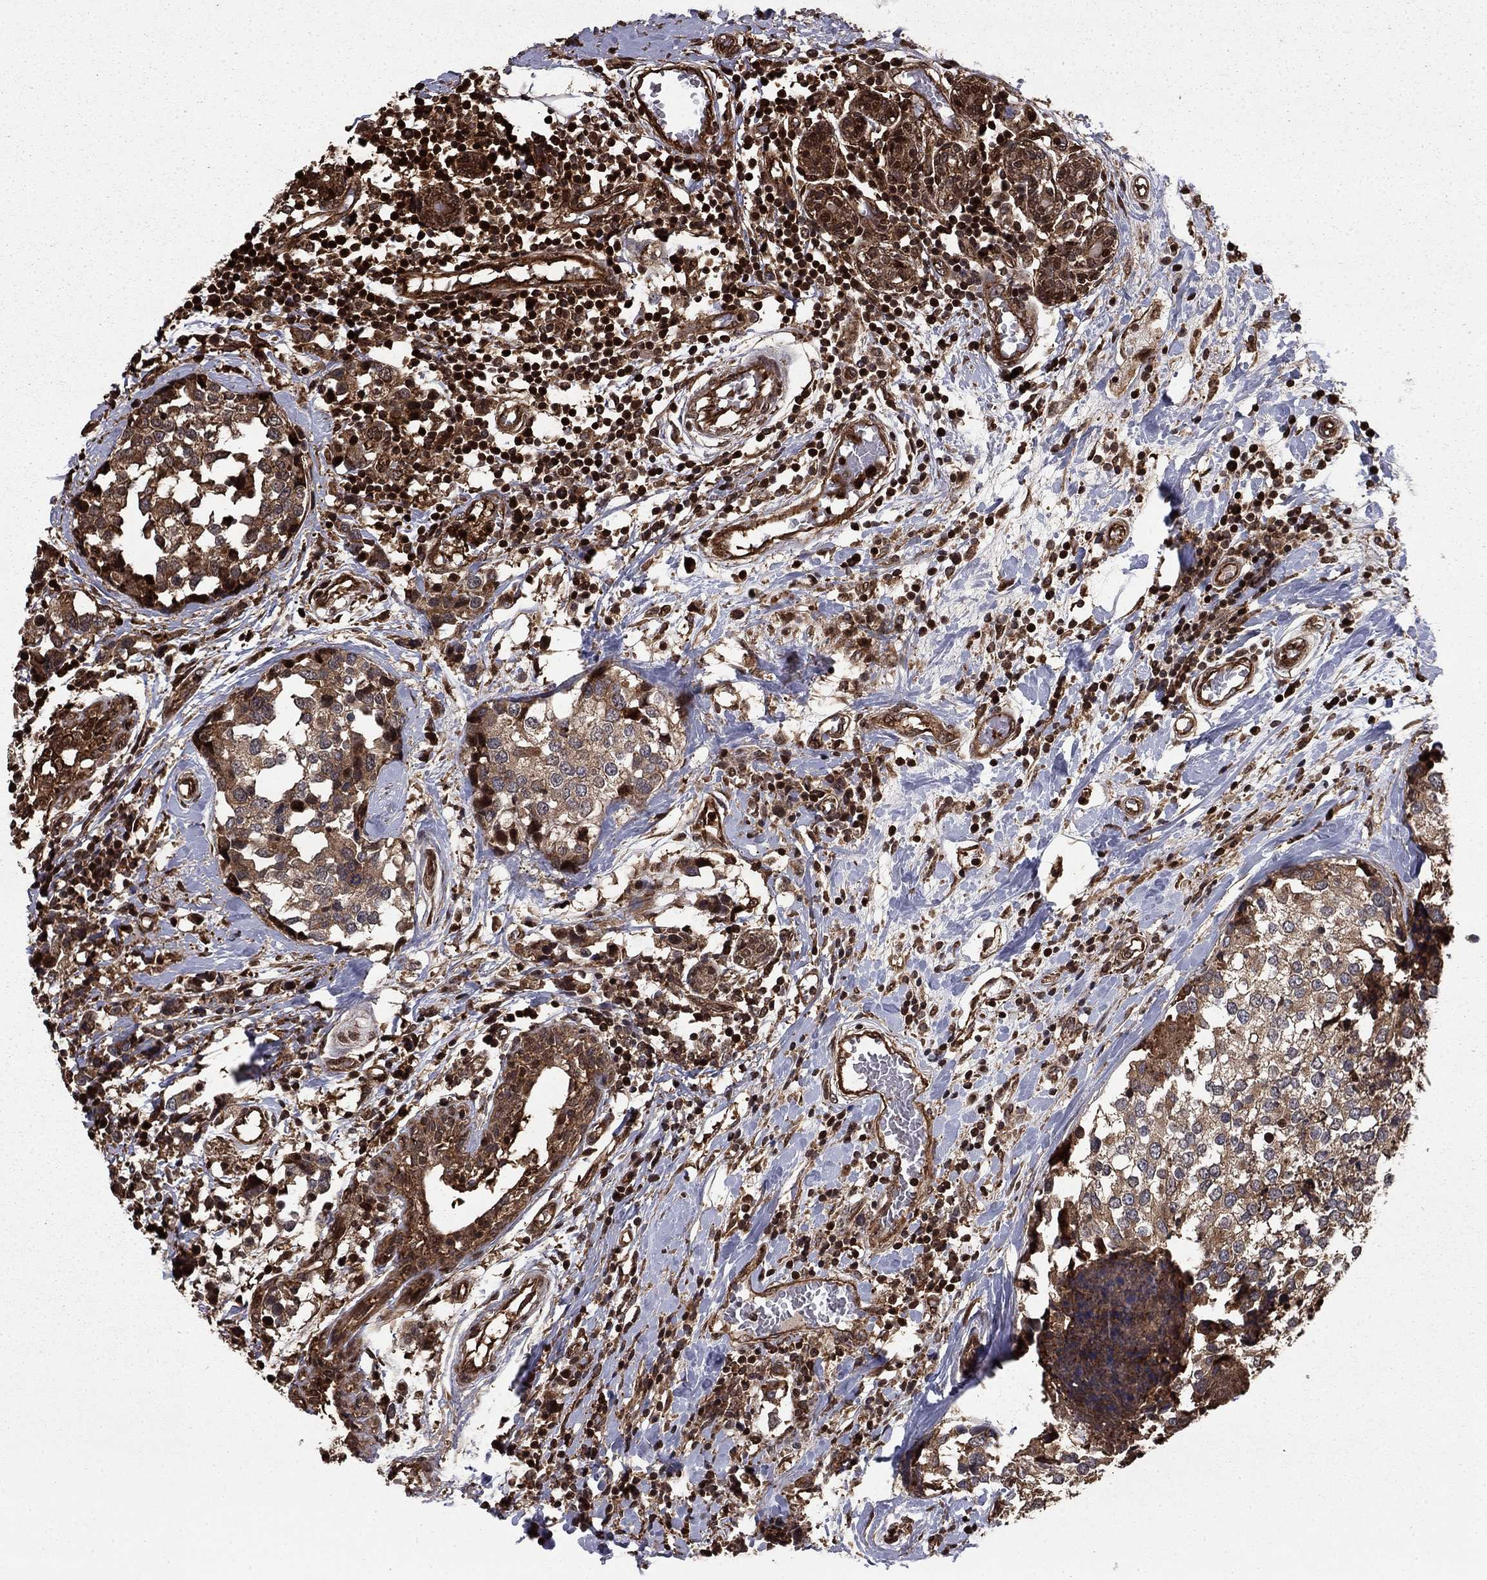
{"staining": {"intensity": "weak", "quantity": "25%-75%", "location": "cytoplasmic/membranous"}, "tissue": "breast cancer", "cell_type": "Tumor cells", "image_type": "cancer", "snomed": [{"axis": "morphology", "description": "Lobular carcinoma"}, {"axis": "topography", "description": "Breast"}], "caption": "There is low levels of weak cytoplasmic/membranous staining in tumor cells of lobular carcinoma (breast), as demonstrated by immunohistochemical staining (brown color).", "gene": "GYG1", "patient": {"sex": "female", "age": 59}}